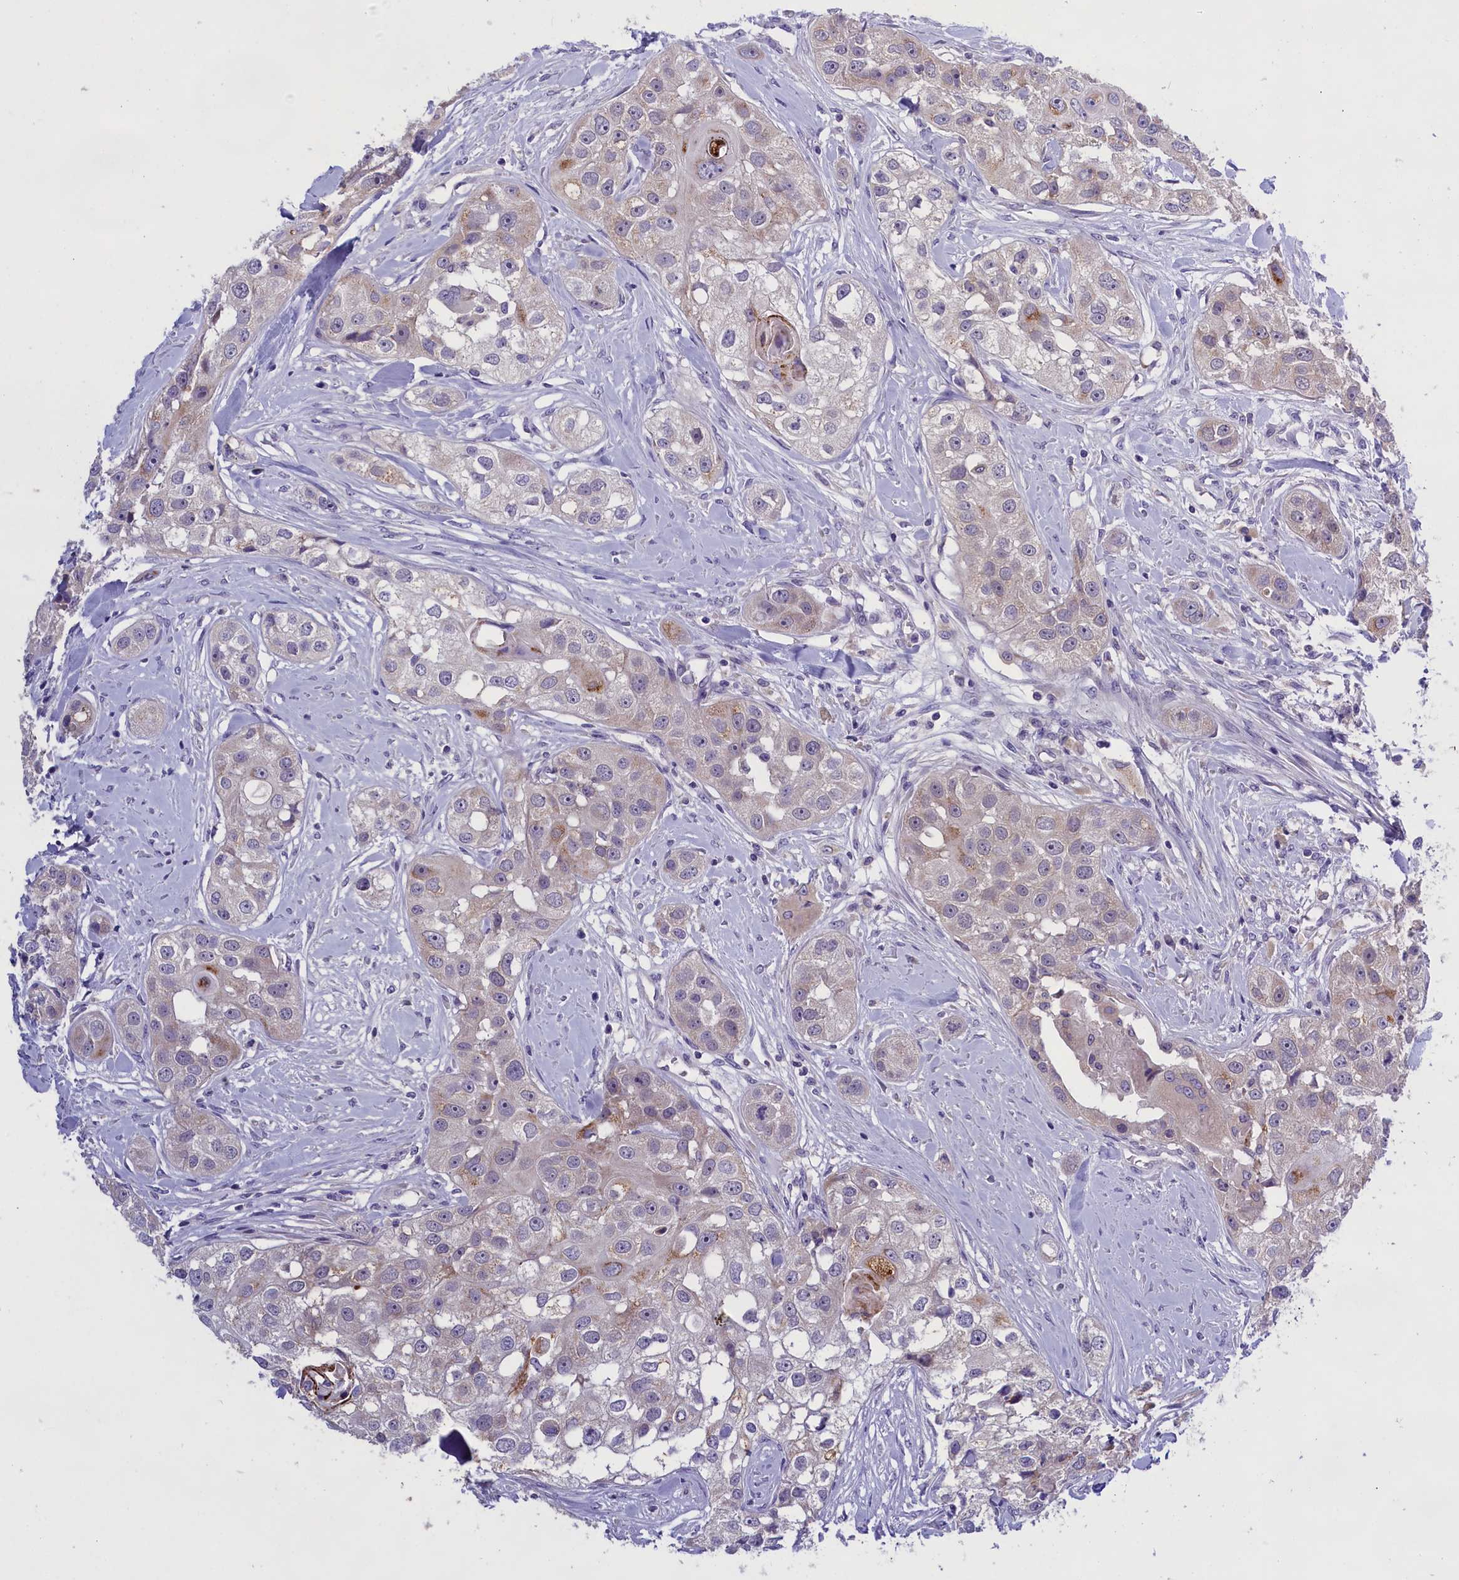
{"staining": {"intensity": "moderate", "quantity": "<25%", "location": "cytoplasmic/membranous"}, "tissue": "head and neck cancer", "cell_type": "Tumor cells", "image_type": "cancer", "snomed": [{"axis": "morphology", "description": "Normal tissue, NOS"}, {"axis": "morphology", "description": "Squamous cell carcinoma, NOS"}, {"axis": "topography", "description": "Skeletal muscle"}, {"axis": "topography", "description": "Head-Neck"}], "caption": "Moderate cytoplasmic/membranous positivity for a protein is present in approximately <25% of tumor cells of head and neck cancer using immunohistochemistry.", "gene": "ENPP6", "patient": {"sex": "male", "age": 51}}